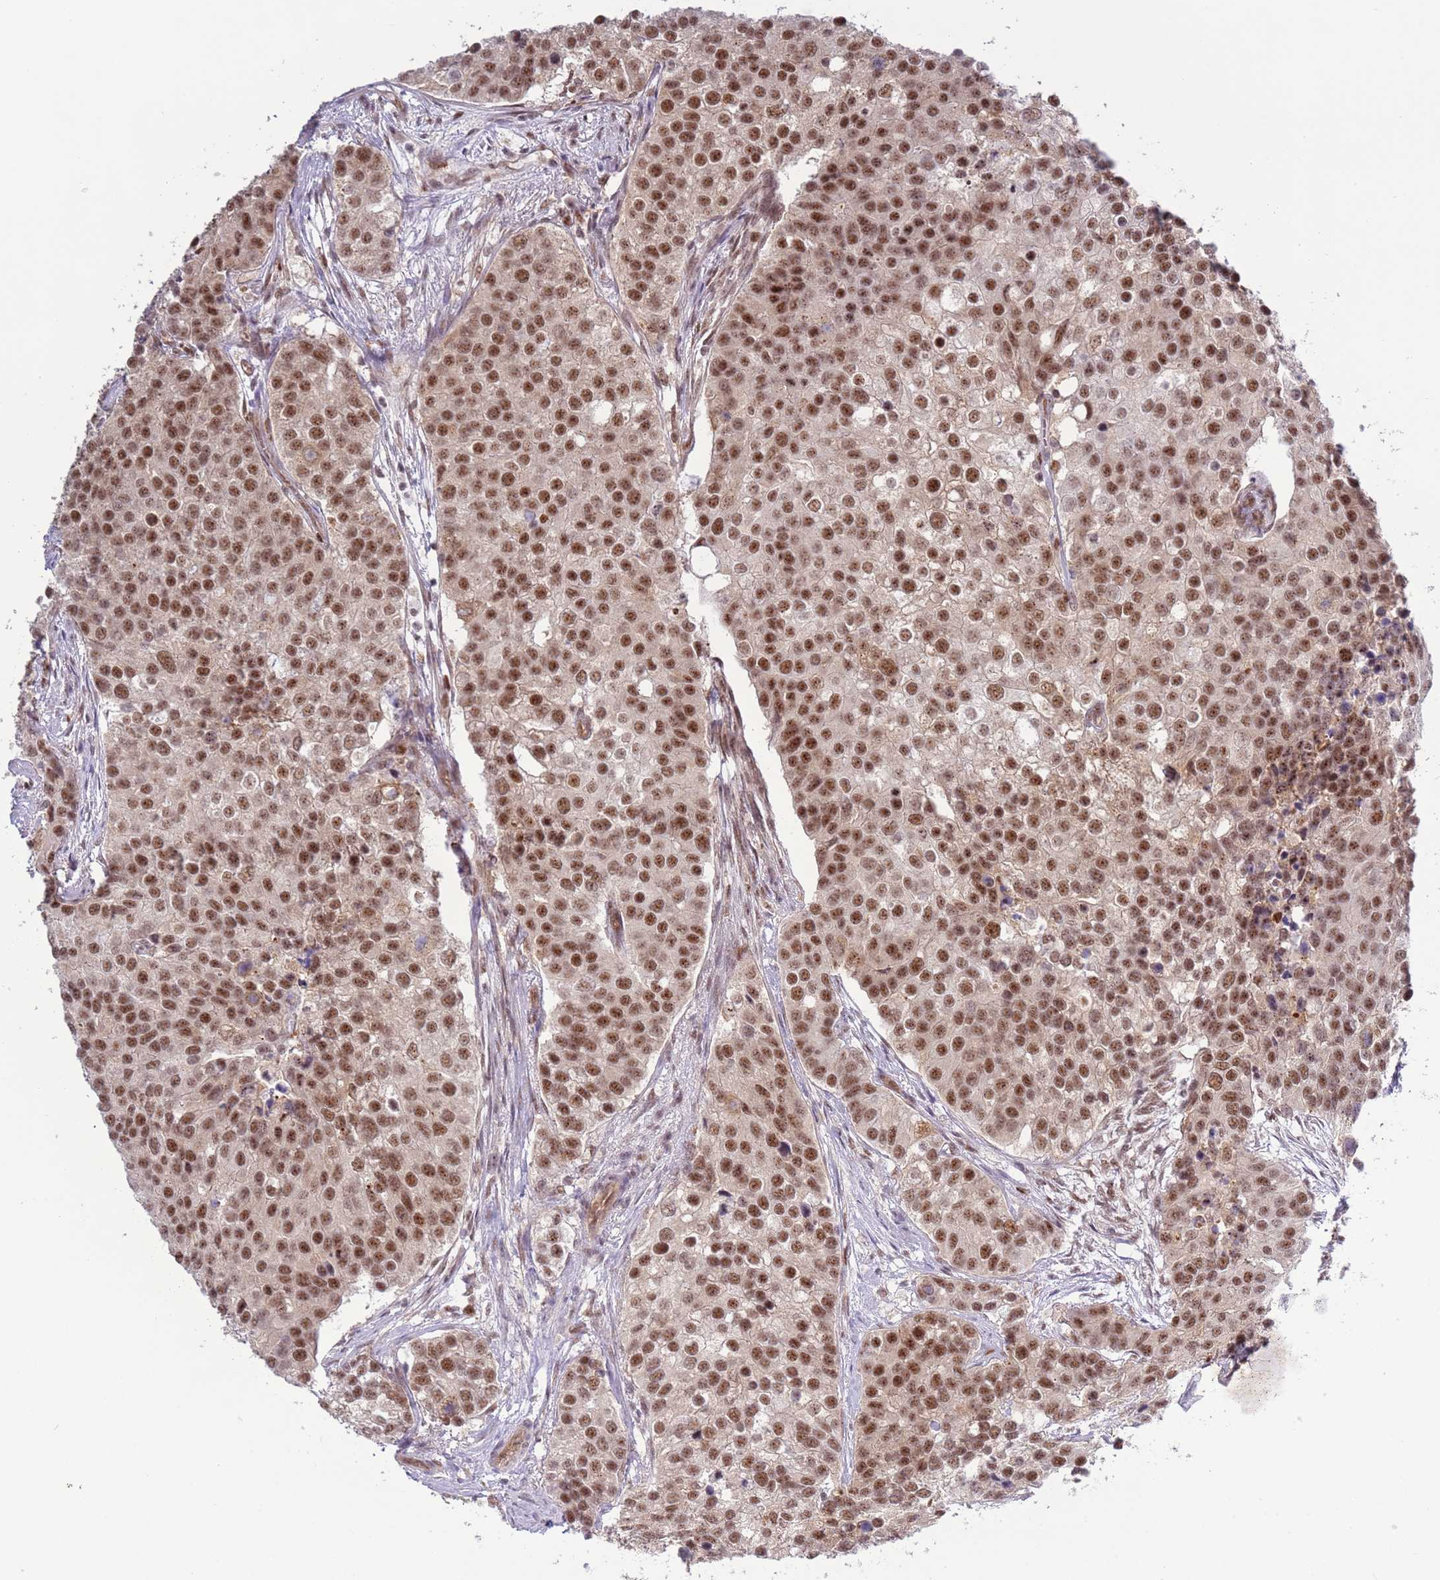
{"staining": {"intensity": "moderate", "quantity": ">75%", "location": "nuclear"}, "tissue": "prostate cancer", "cell_type": "Tumor cells", "image_type": "cancer", "snomed": [{"axis": "morphology", "description": "Adenocarcinoma, High grade"}, {"axis": "topography", "description": "Prostate"}], "caption": "DAB immunohistochemical staining of human prostate cancer (adenocarcinoma (high-grade)) demonstrates moderate nuclear protein expression in approximately >75% of tumor cells.", "gene": "PRPF6", "patient": {"sex": "male", "age": 62}}